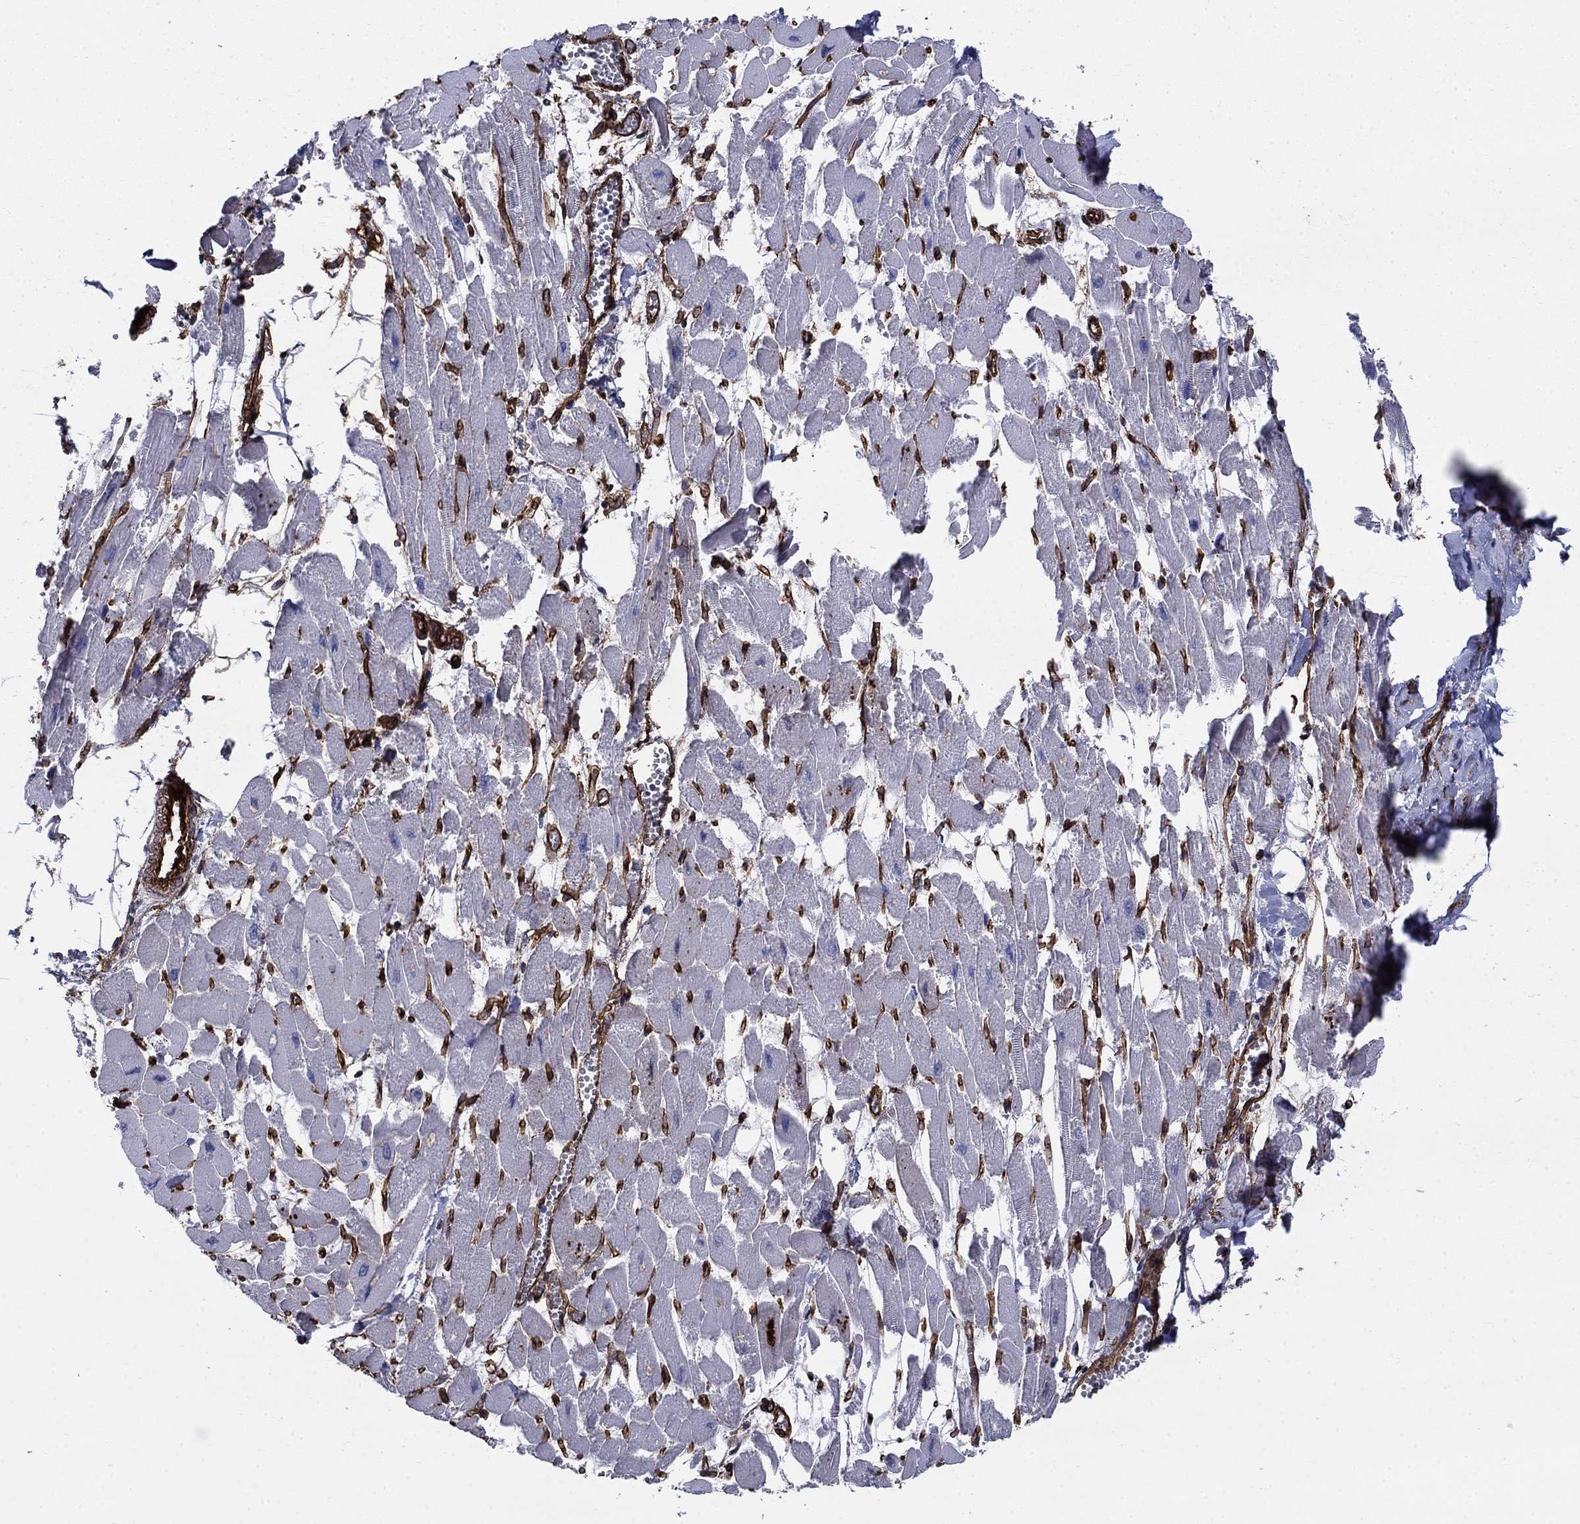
{"staining": {"intensity": "negative", "quantity": "none", "location": "none"}, "tissue": "heart muscle", "cell_type": "Cardiomyocytes", "image_type": "normal", "snomed": [{"axis": "morphology", "description": "Normal tissue, NOS"}, {"axis": "topography", "description": "Heart"}], "caption": "This image is of unremarkable heart muscle stained with IHC to label a protein in brown with the nuclei are counter-stained blue. There is no positivity in cardiomyocytes.", "gene": "VTN", "patient": {"sex": "female", "age": 52}}